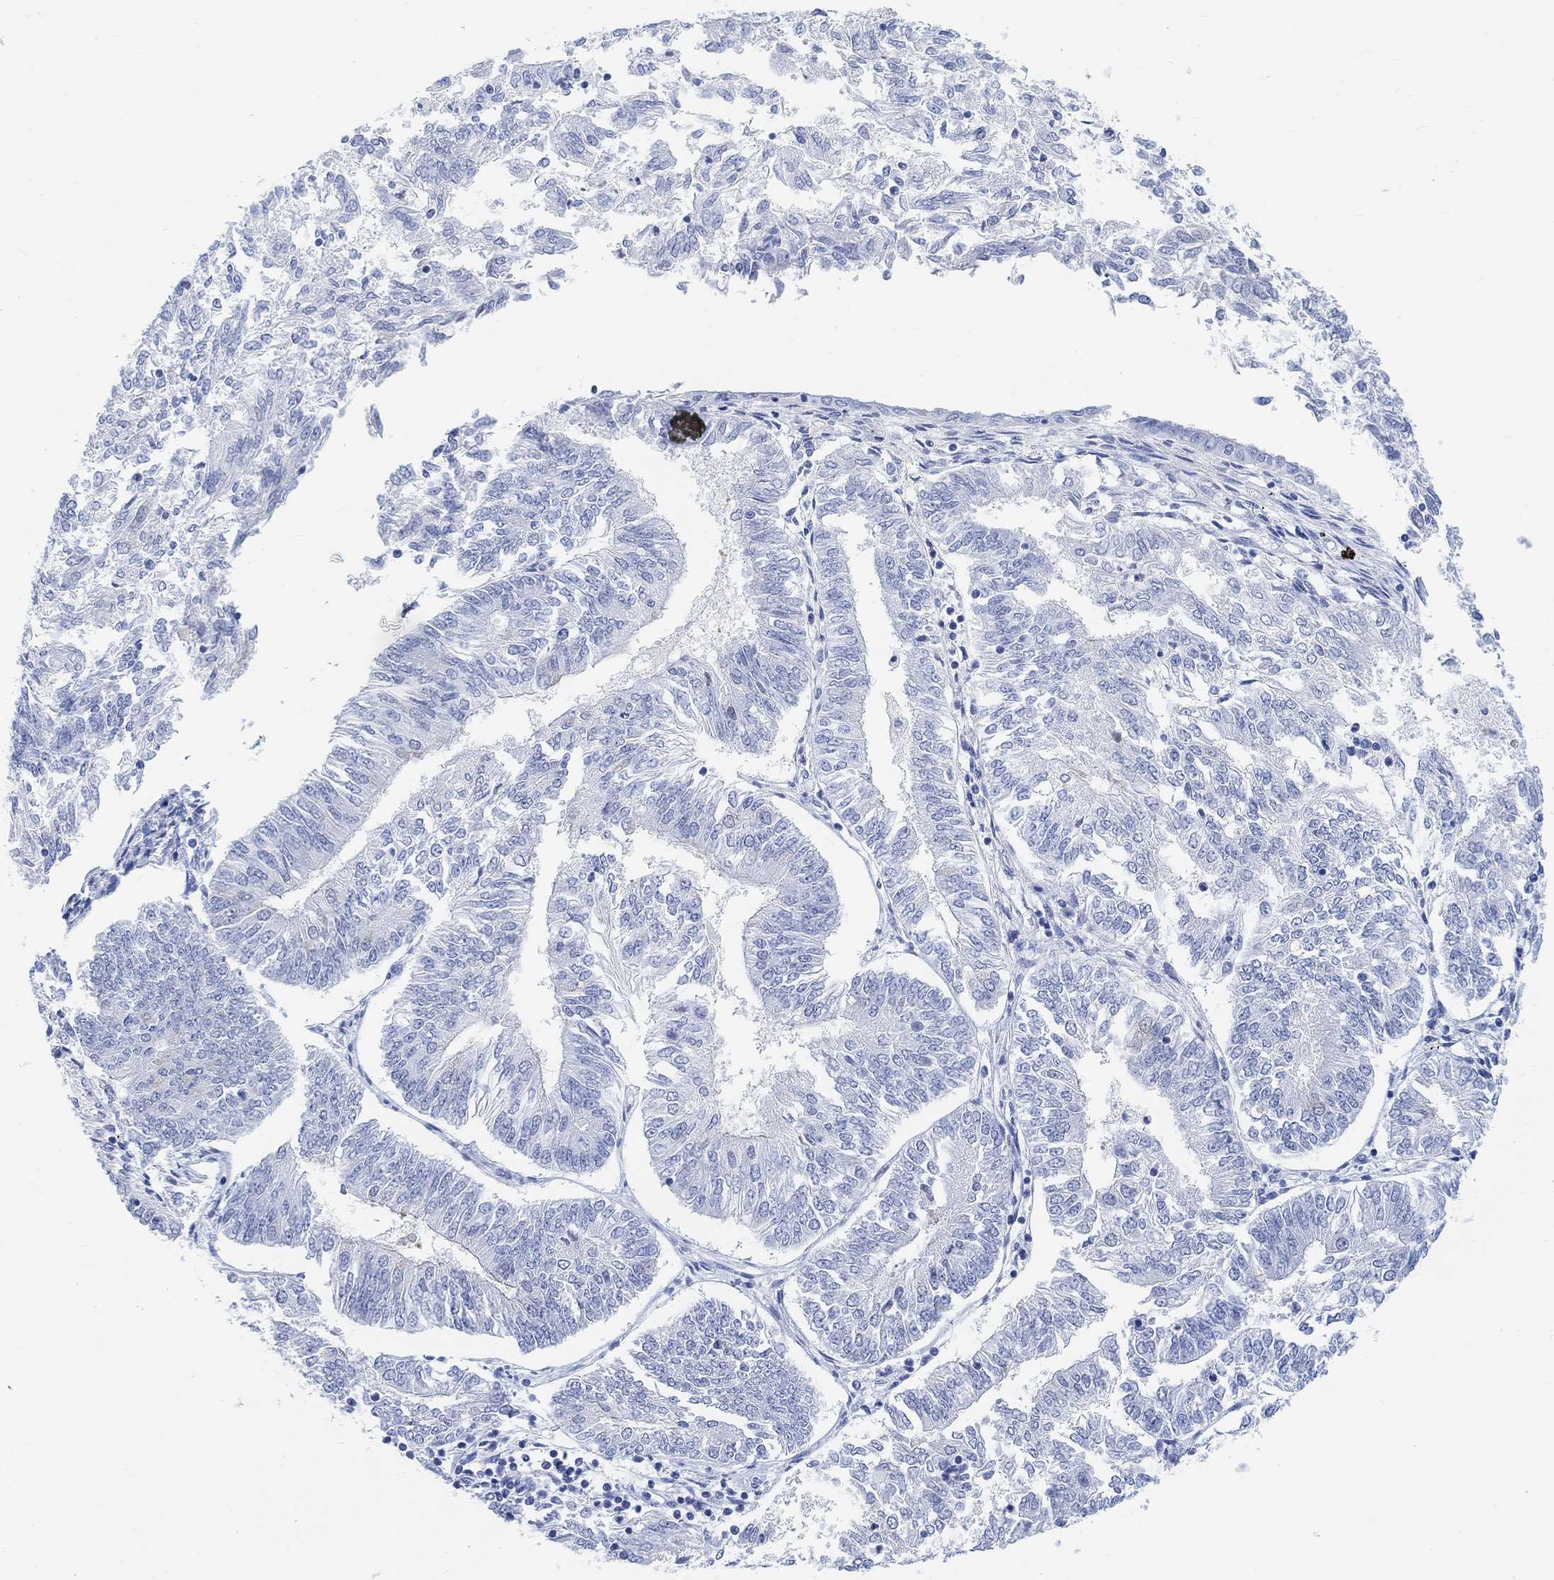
{"staining": {"intensity": "negative", "quantity": "none", "location": "none"}, "tissue": "endometrial cancer", "cell_type": "Tumor cells", "image_type": "cancer", "snomed": [{"axis": "morphology", "description": "Adenocarcinoma, NOS"}, {"axis": "topography", "description": "Endometrium"}], "caption": "DAB immunohistochemical staining of human endometrial cancer shows no significant expression in tumor cells.", "gene": "ENO4", "patient": {"sex": "female", "age": 58}}